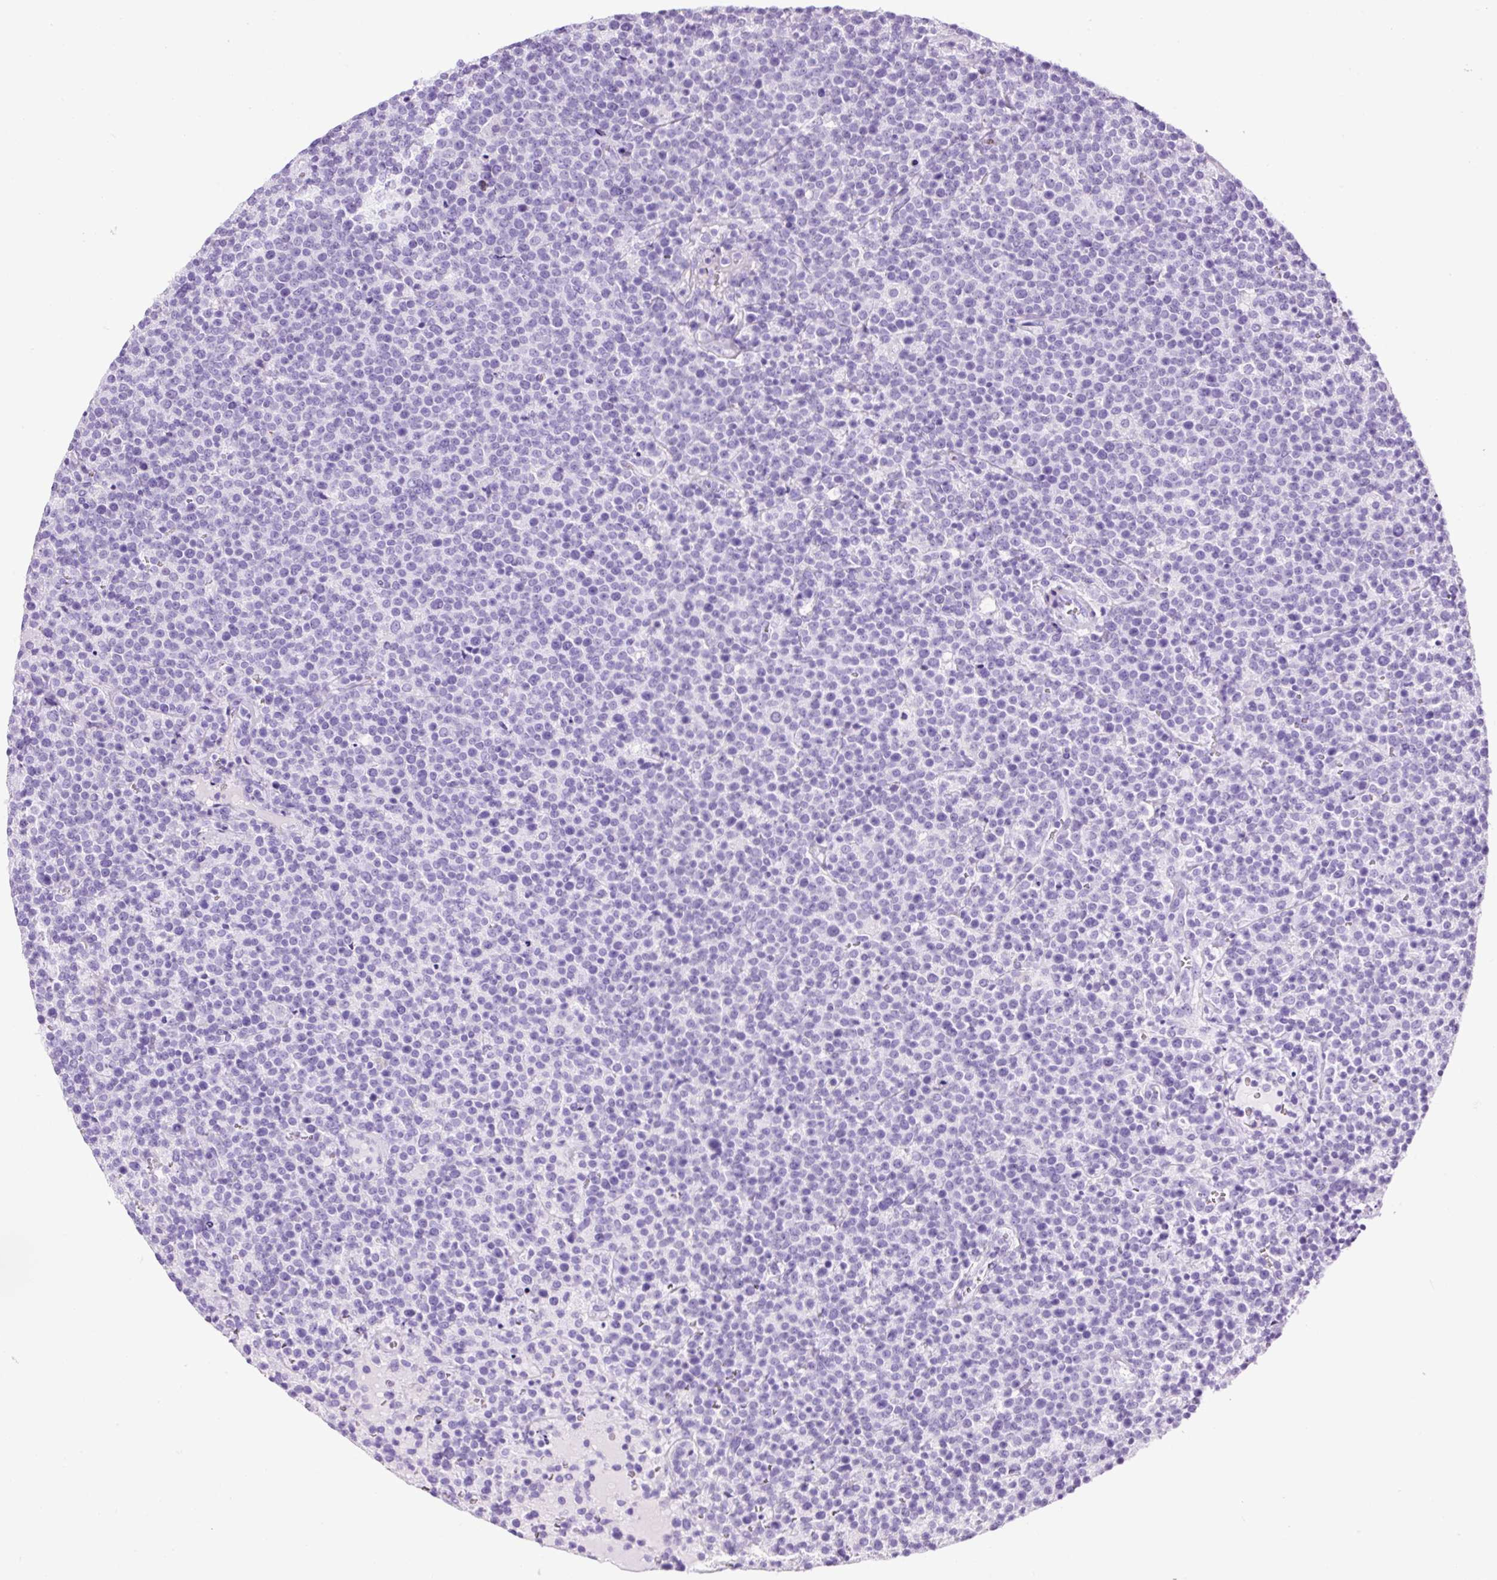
{"staining": {"intensity": "negative", "quantity": "none", "location": "none"}, "tissue": "lymphoma", "cell_type": "Tumor cells", "image_type": "cancer", "snomed": [{"axis": "morphology", "description": "Malignant lymphoma, non-Hodgkin's type, High grade"}, {"axis": "topography", "description": "Lymph node"}], "caption": "IHC histopathology image of neoplastic tissue: human malignant lymphoma, non-Hodgkin's type (high-grade) stained with DAB (3,3'-diaminobenzidine) shows no significant protein positivity in tumor cells.", "gene": "NTS", "patient": {"sex": "male", "age": 61}}